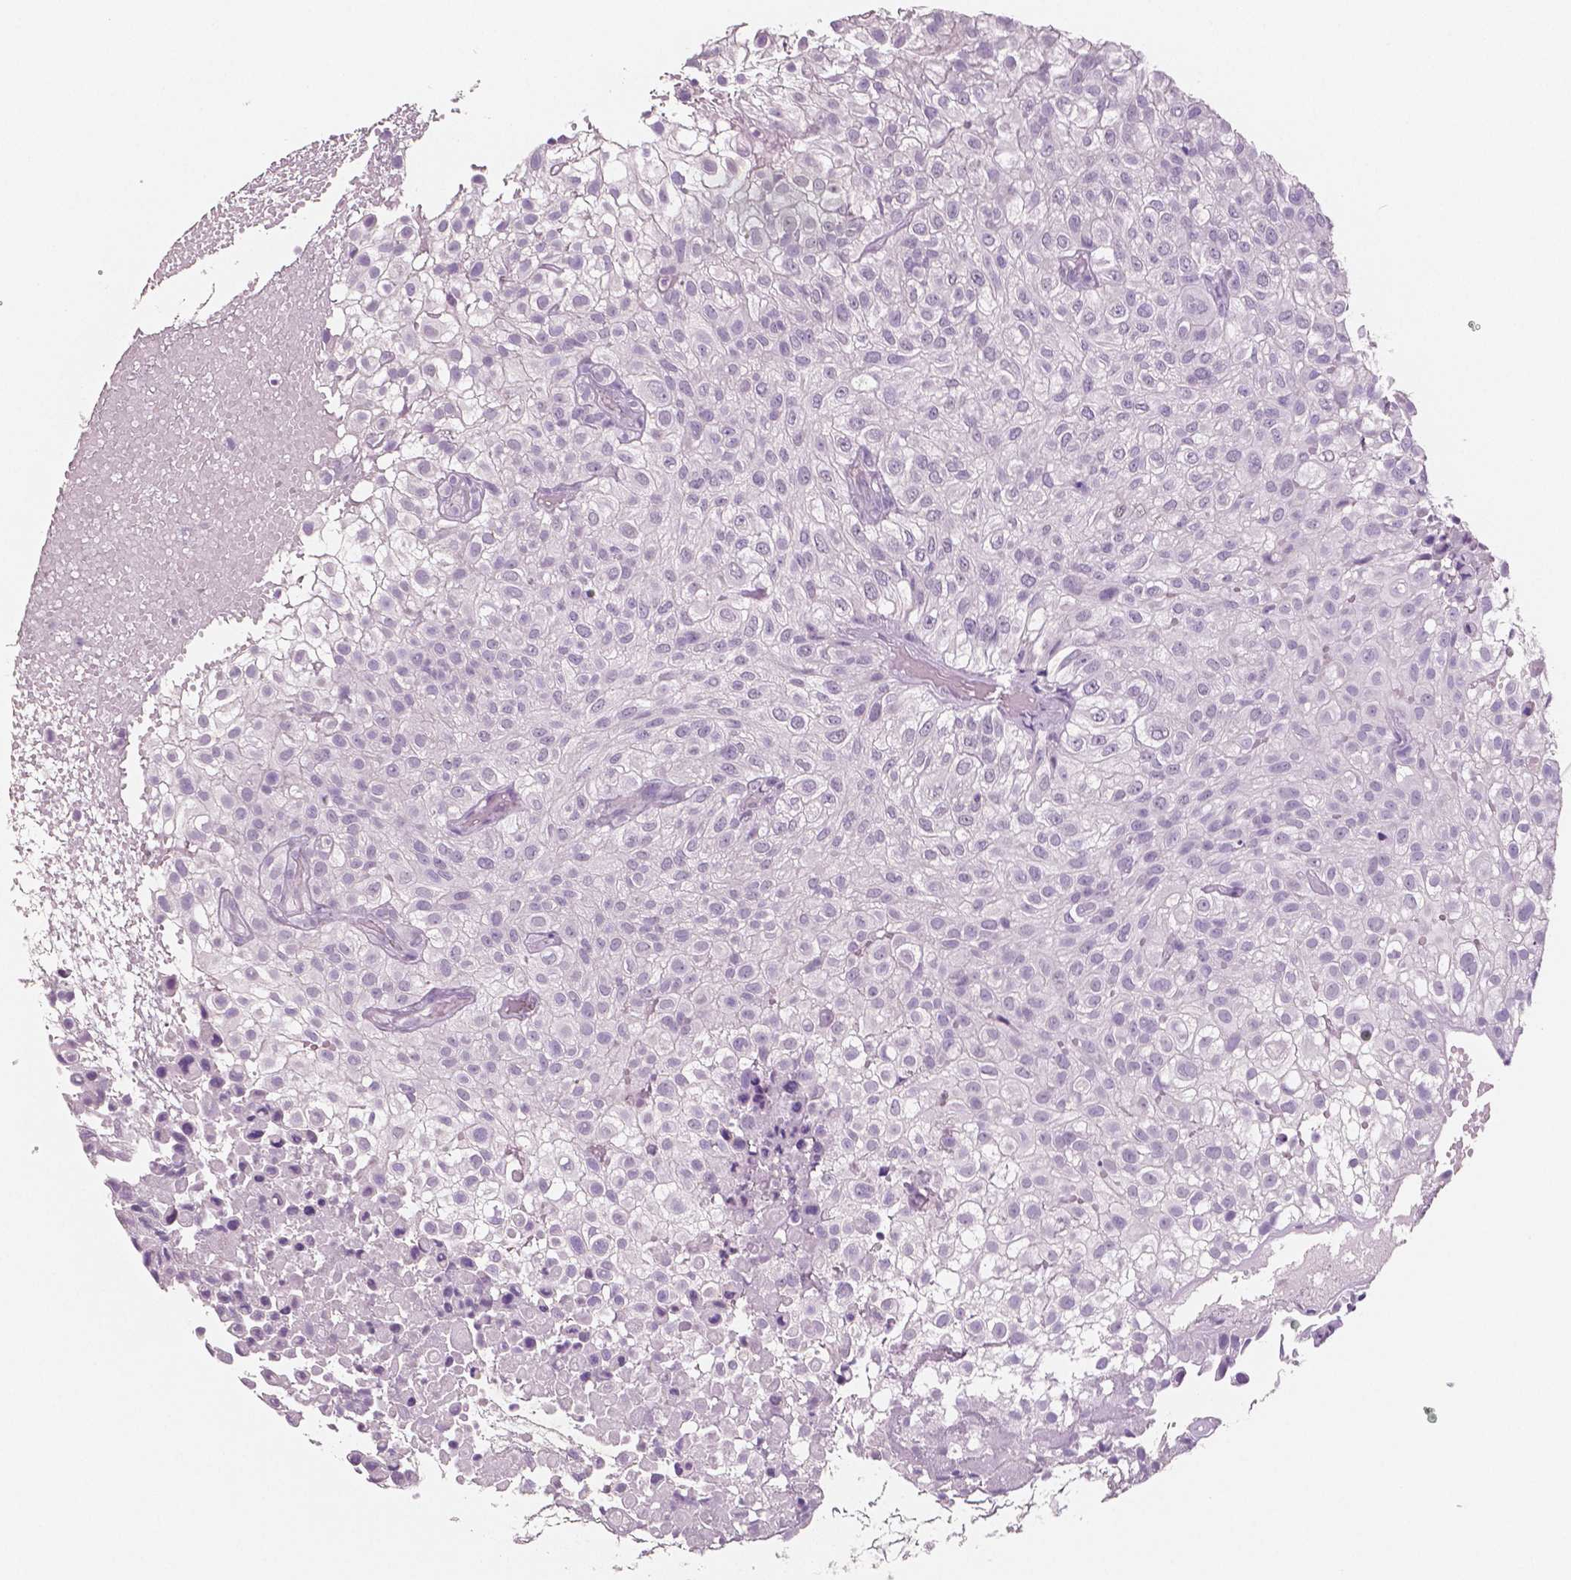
{"staining": {"intensity": "negative", "quantity": "none", "location": "none"}, "tissue": "urothelial cancer", "cell_type": "Tumor cells", "image_type": "cancer", "snomed": [{"axis": "morphology", "description": "Urothelial carcinoma, High grade"}, {"axis": "topography", "description": "Urinary bladder"}], "caption": "Immunohistochemistry (IHC) photomicrograph of human urothelial carcinoma (high-grade) stained for a protein (brown), which reveals no positivity in tumor cells.", "gene": "NECAB2", "patient": {"sex": "male", "age": 56}}